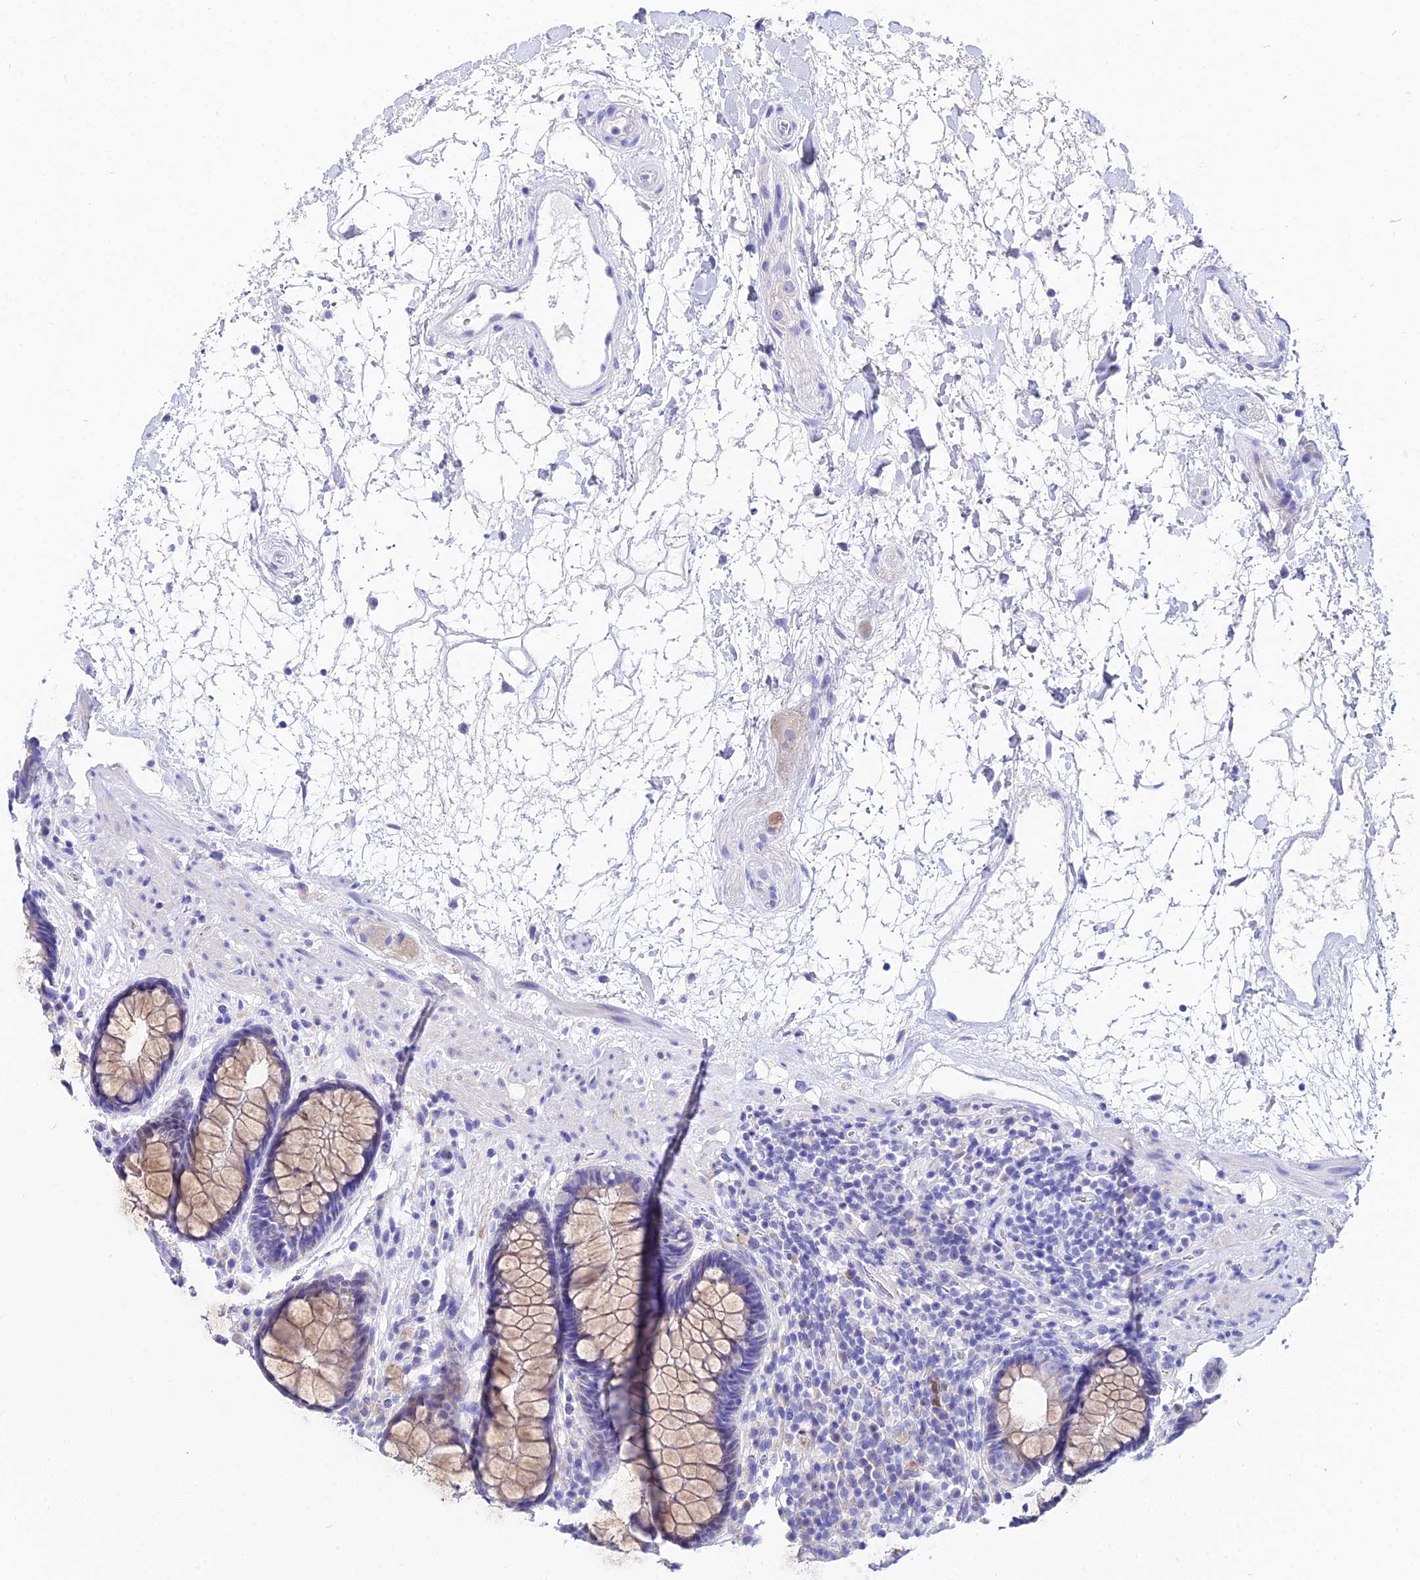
{"staining": {"intensity": "weak", "quantity": ">75%", "location": "cytoplasmic/membranous"}, "tissue": "rectum", "cell_type": "Glandular cells", "image_type": "normal", "snomed": [{"axis": "morphology", "description": "Normal tissue, NOS"}, {"axis": "topography", "description": "Rectum"}], "caption": "Human rectum stained with a brown dye demonstrates weak cytoplasmic/membranous positive staining in about >75% of glandular cells.", "gene": "CEP41", "patient": {"sex": "male", "age": 64}}